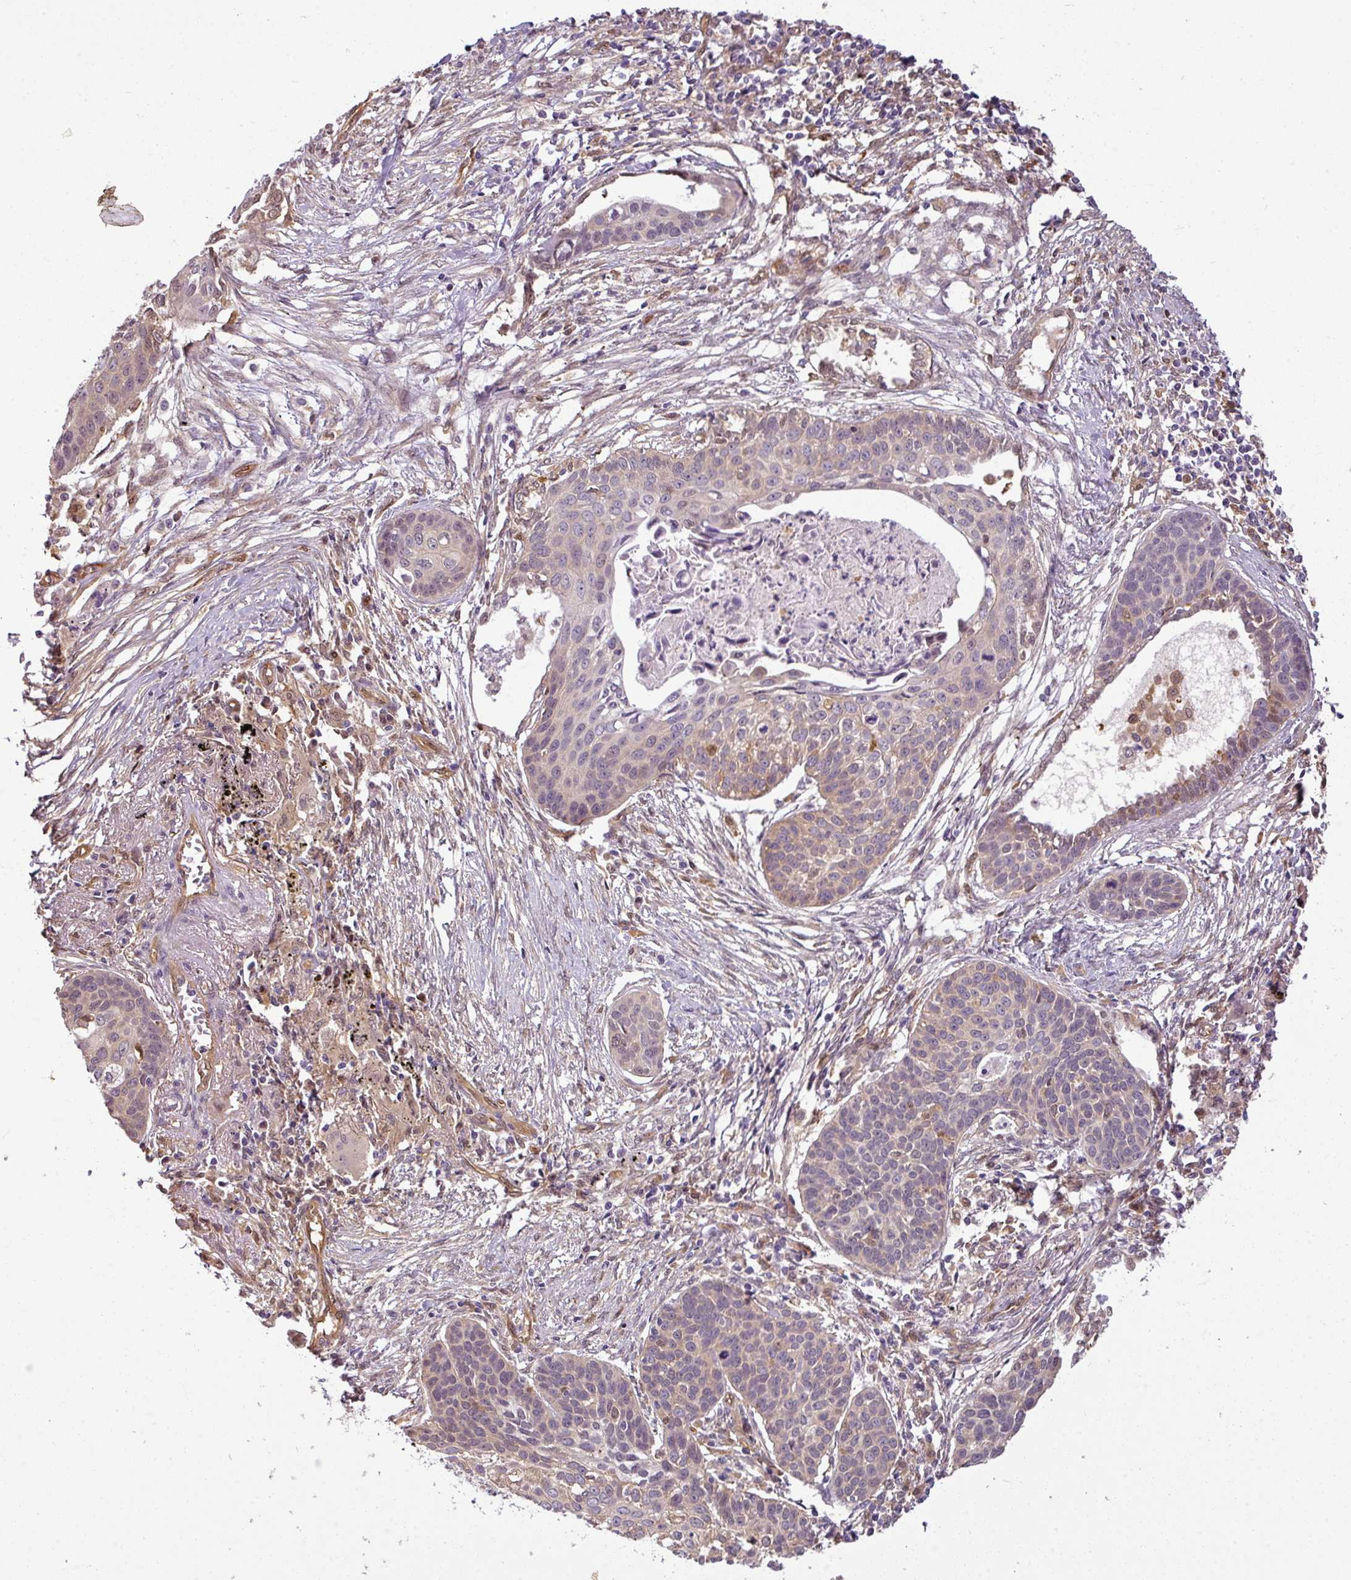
{"staining": {"intensity": "negative", "quantity": "none", "location": "none"}, "tissue": "lung cancer", "cell_type": "Tumor cells", "image_type": "cancer", "snomed": [{"axis": "morphology", "description": "Squamous cell carcinoma, NOS"}, {"axis": "topography", "description": "Lung"}], "caption": "An immunohistochemistry micrograph of lung cancer is shown. There is no staining in tumor cells of lung cancer. The staining was performed using DAB (3,3'-diaminobenzidine) to visualize the protein expression in brown, while the nuclei were stained in blue with hematoxylin (Magnification: 20x).", "gene": "ANKRD18A", "patient": {"sex": "male", "age": 71}}